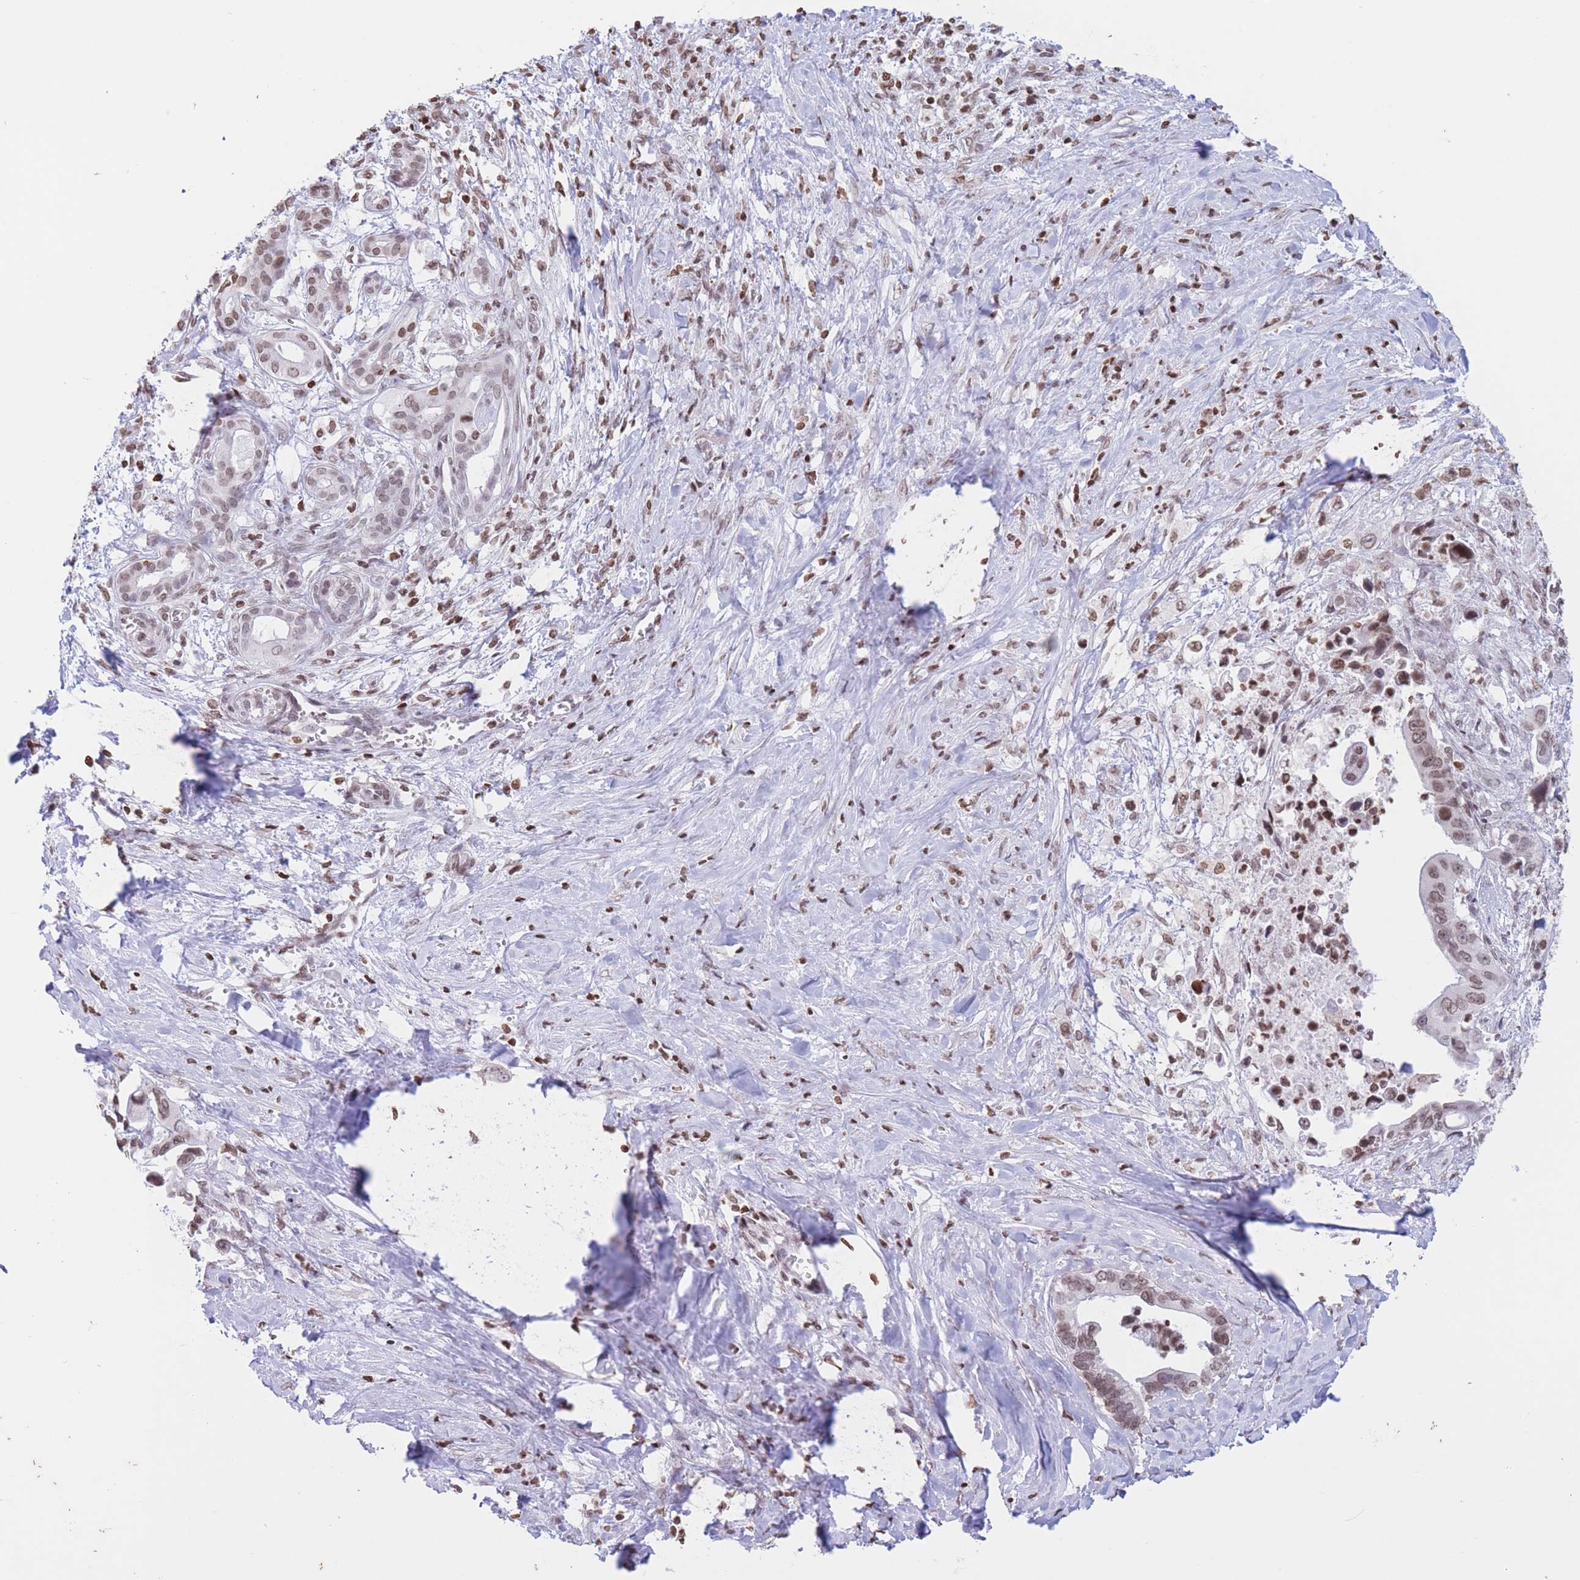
{"staining": {"intensity": "moderate", "quantity": ">75%", "location": "nuclear"}, "tissue": "pancreatic cancer", "cell_type": "Tumor cells", "image_type": "cancer", "snomed": [{"axis": "morphology", "description": "Adenocarcinoma, NOS"}, {"axis": "topography", "description": "Pancreas"}], "caption": "High-power microscopy captured an IHC photomicrograph of pancreatic cancer, revealing moderate nuclear staining in approximately >75% of tumor cells. Nuclei are stained in blue.", "gene": "H2BC11", "patient": {"sex": "male", "age": 61}}